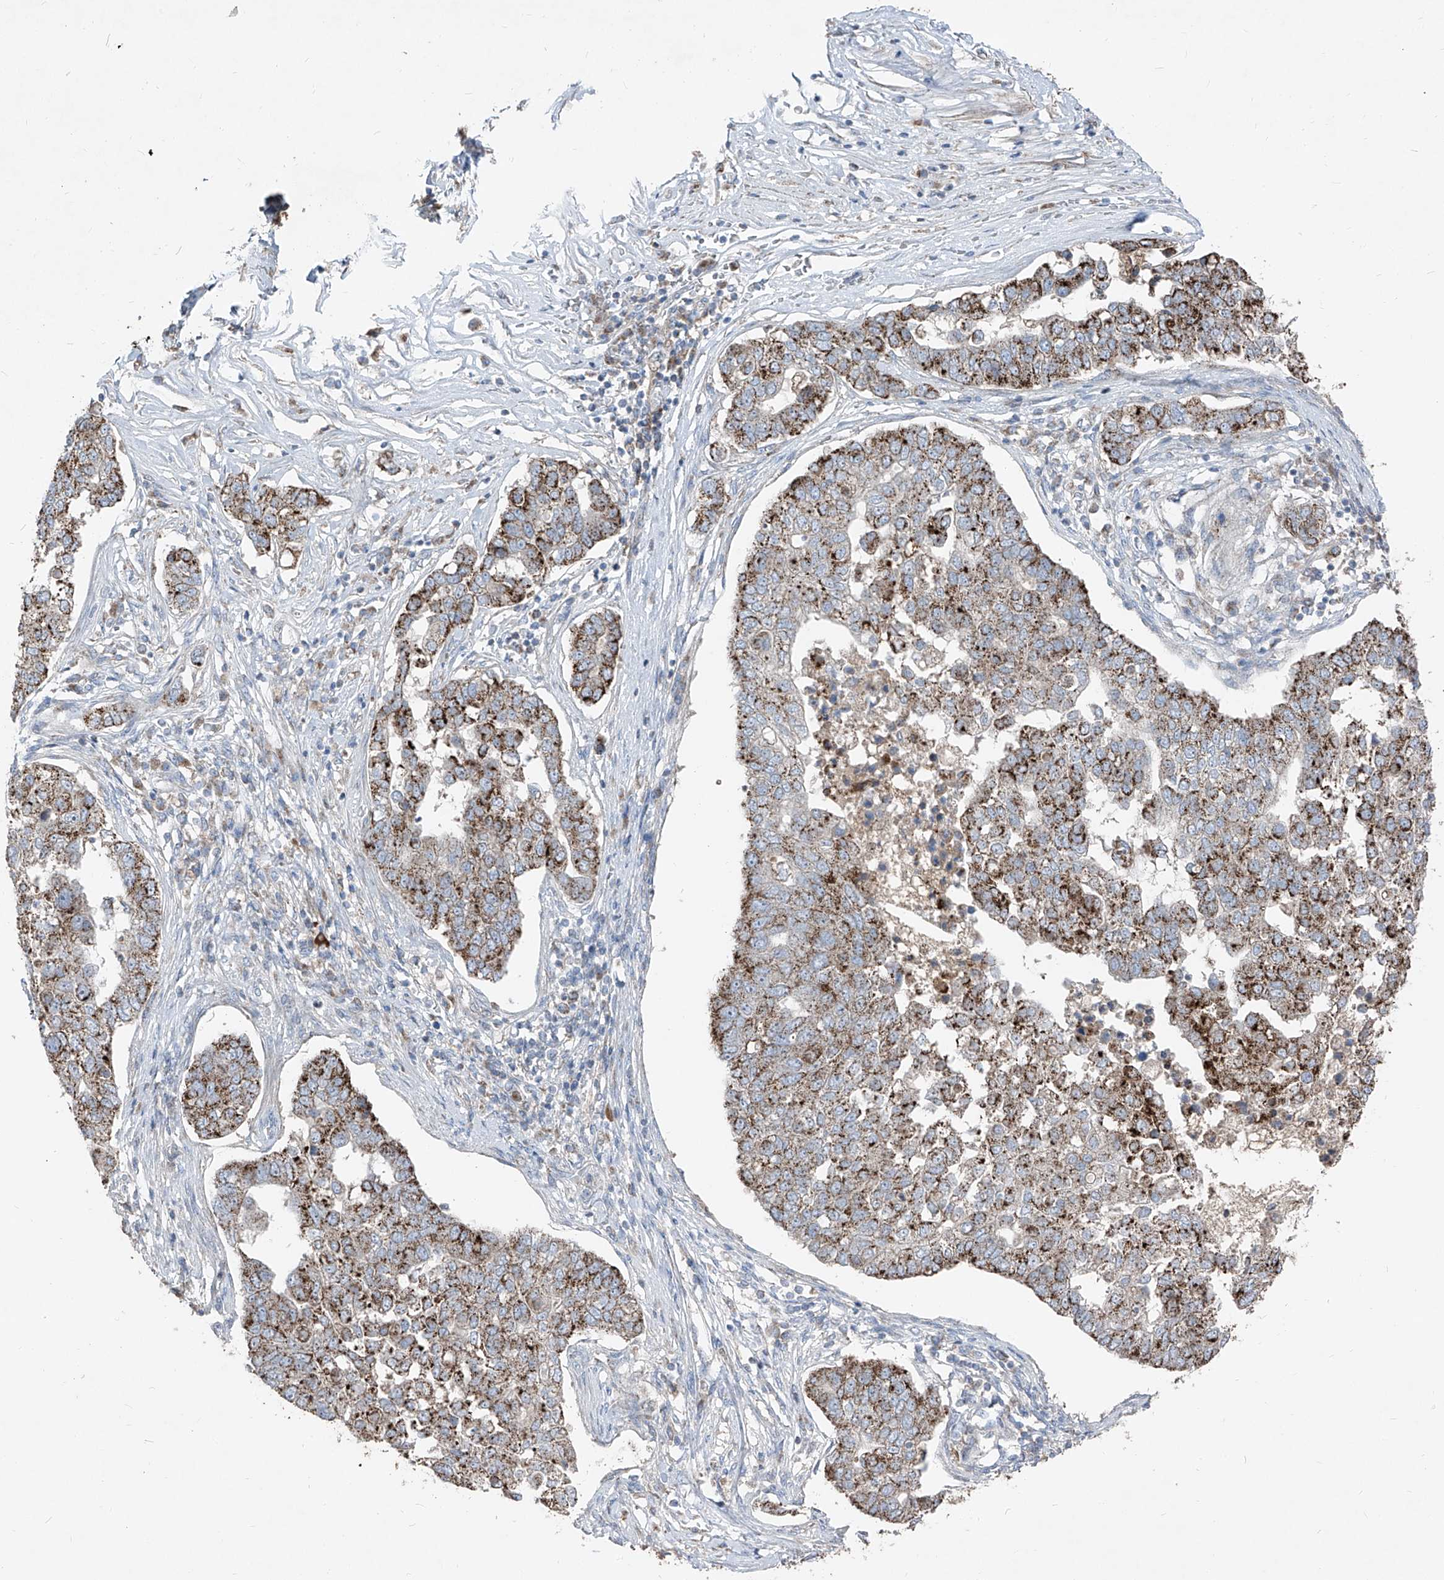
{"staining": {"intensity": "strong", "quantity": ">75%", "location": "cytoplasmic/membranous"}, "tissue": "pancreatic cancer", "cell_type": "Tumor cells", "image_type": "cancer", "snomed": [{"axis": "morphology", "description": "Adenocarcinoma, NOS"}, {"axis": "topography", "description": "Pancreas"}], "caption": "High-power microscopy captured an IHC image of pancreatic adenocarcinoma, revealing strong cytoplasmic/membranous positivity in approximately >75% of tumor cells.", "gene": "ABCD3", "patient": {"sex": "female", "age": 61}}